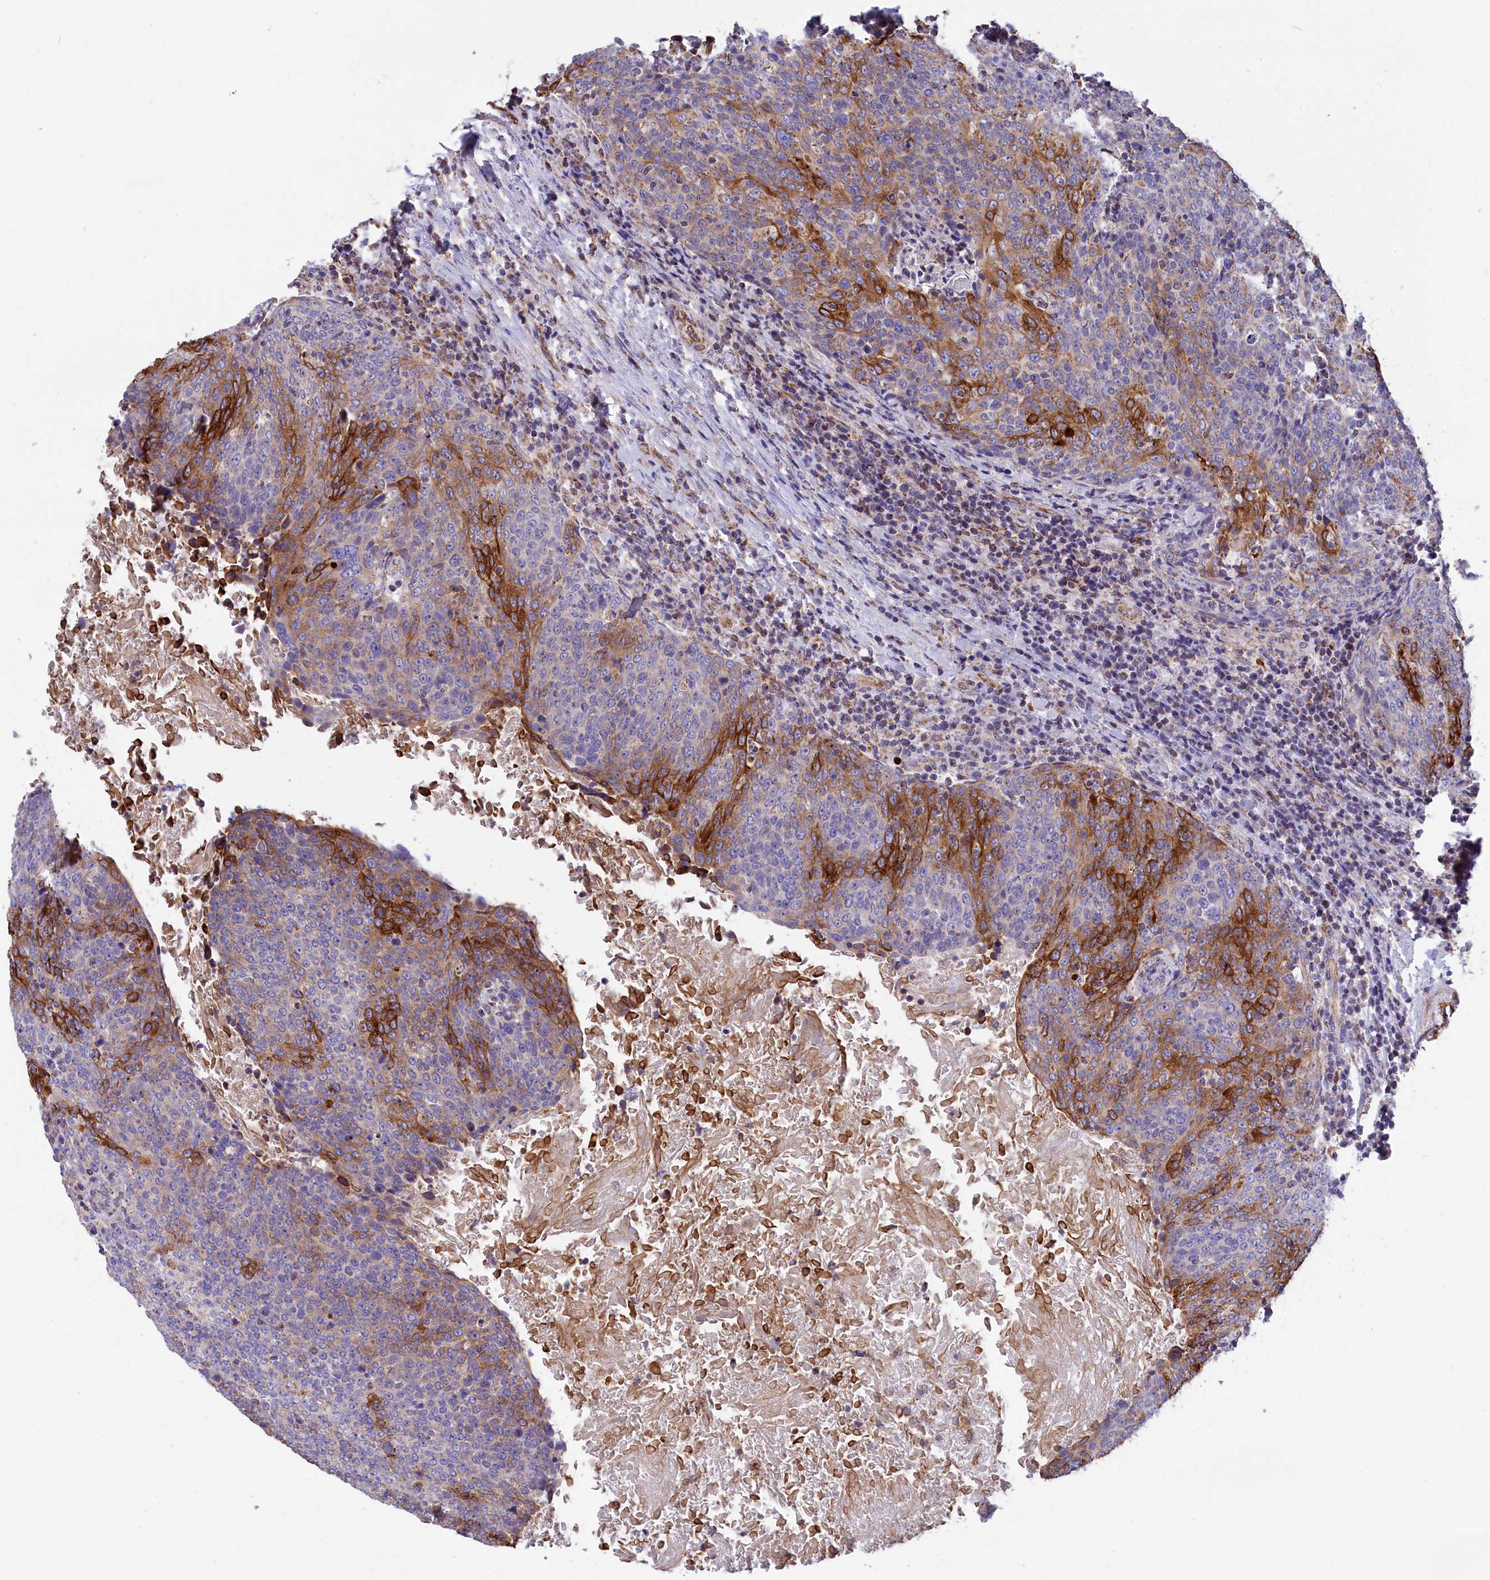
{"staining": {"intensity": "strong", "quantity": "<25%", "location": "cytoplasmic/membranous"}, "tissue": "head and neck cancer", "cell_type": "Tumor cells", "image_type": "cancer", "snomed": [{"axis": "morphology", "description": "Squamous cell carcinoma, NOS"}, {"axis": "morphology", "description": "Squamous cell carcinoma, metastatic, NOS"}, {"axis": "topography", "description": "Lymph node"}, {"axis": "topography", "description": "Head-Neck"}], "caption": "The histopathology image reveals a brown stain indicating the presence of a protein in the cytoplasmic/membranous of tumor cells in head and neck cancer.", "gene": "GATB", "patient": {"sex": "male", "age": 62}}